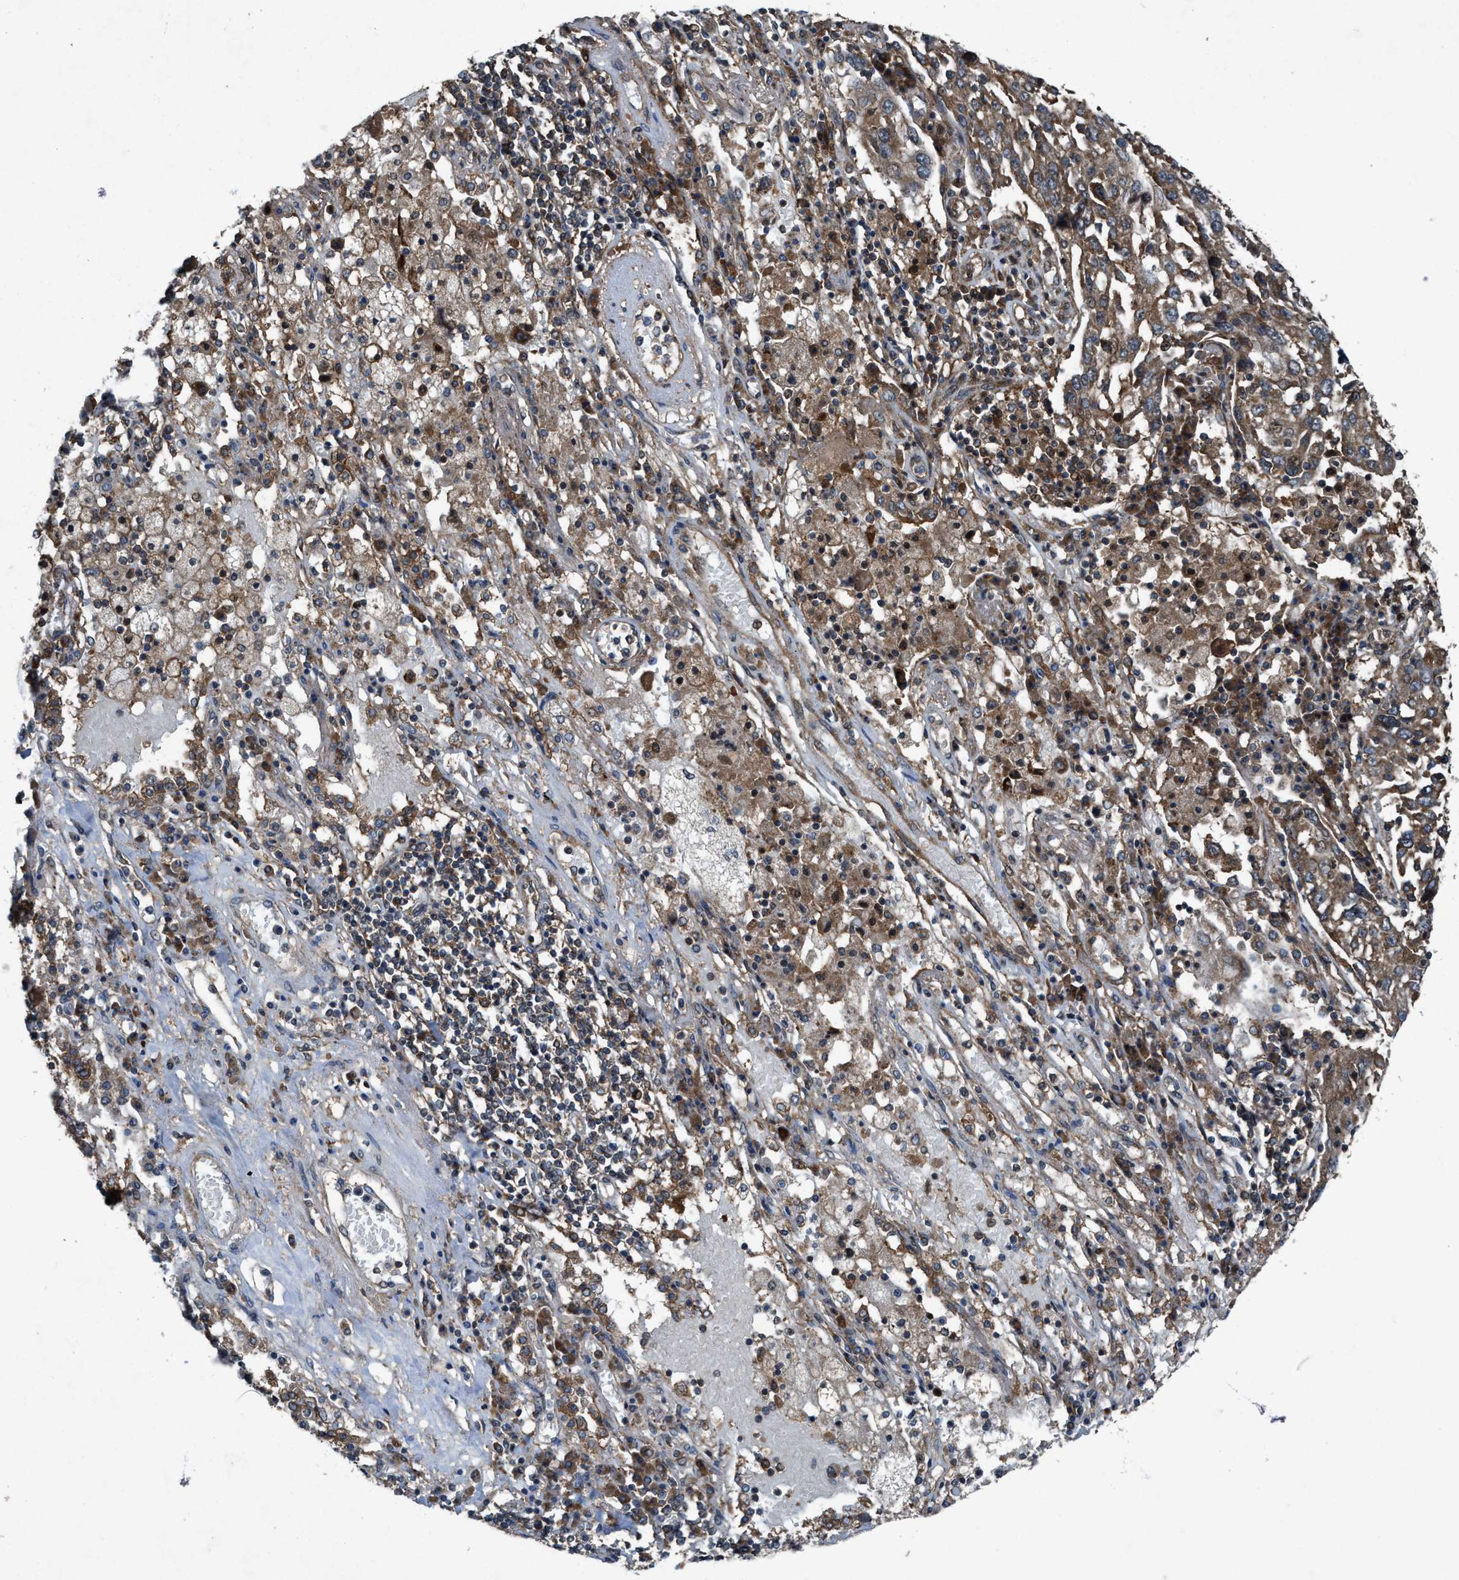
{"staining": {"intensity": "moderate", "quantity": ">75%", "location": "cytoplasmic/membranous"}, "tissue": "lung cancer", "cell_type": "Tumor cells", "image_type": "cancer", "snomed": [{"axis": "morphology", "description": "Squamous cell carcinoma, NOS"}, {"axis": "topography", "description": "Lung"}], "caption": "The photomicrograph exhibits a brown stain indicating the presence of a protein in the cytoplasmic/membranous of tumor cells in squamous cell carcinoma (lung).", "gene": "PDP2", "patient": {"sex": "male", "age": 65}}